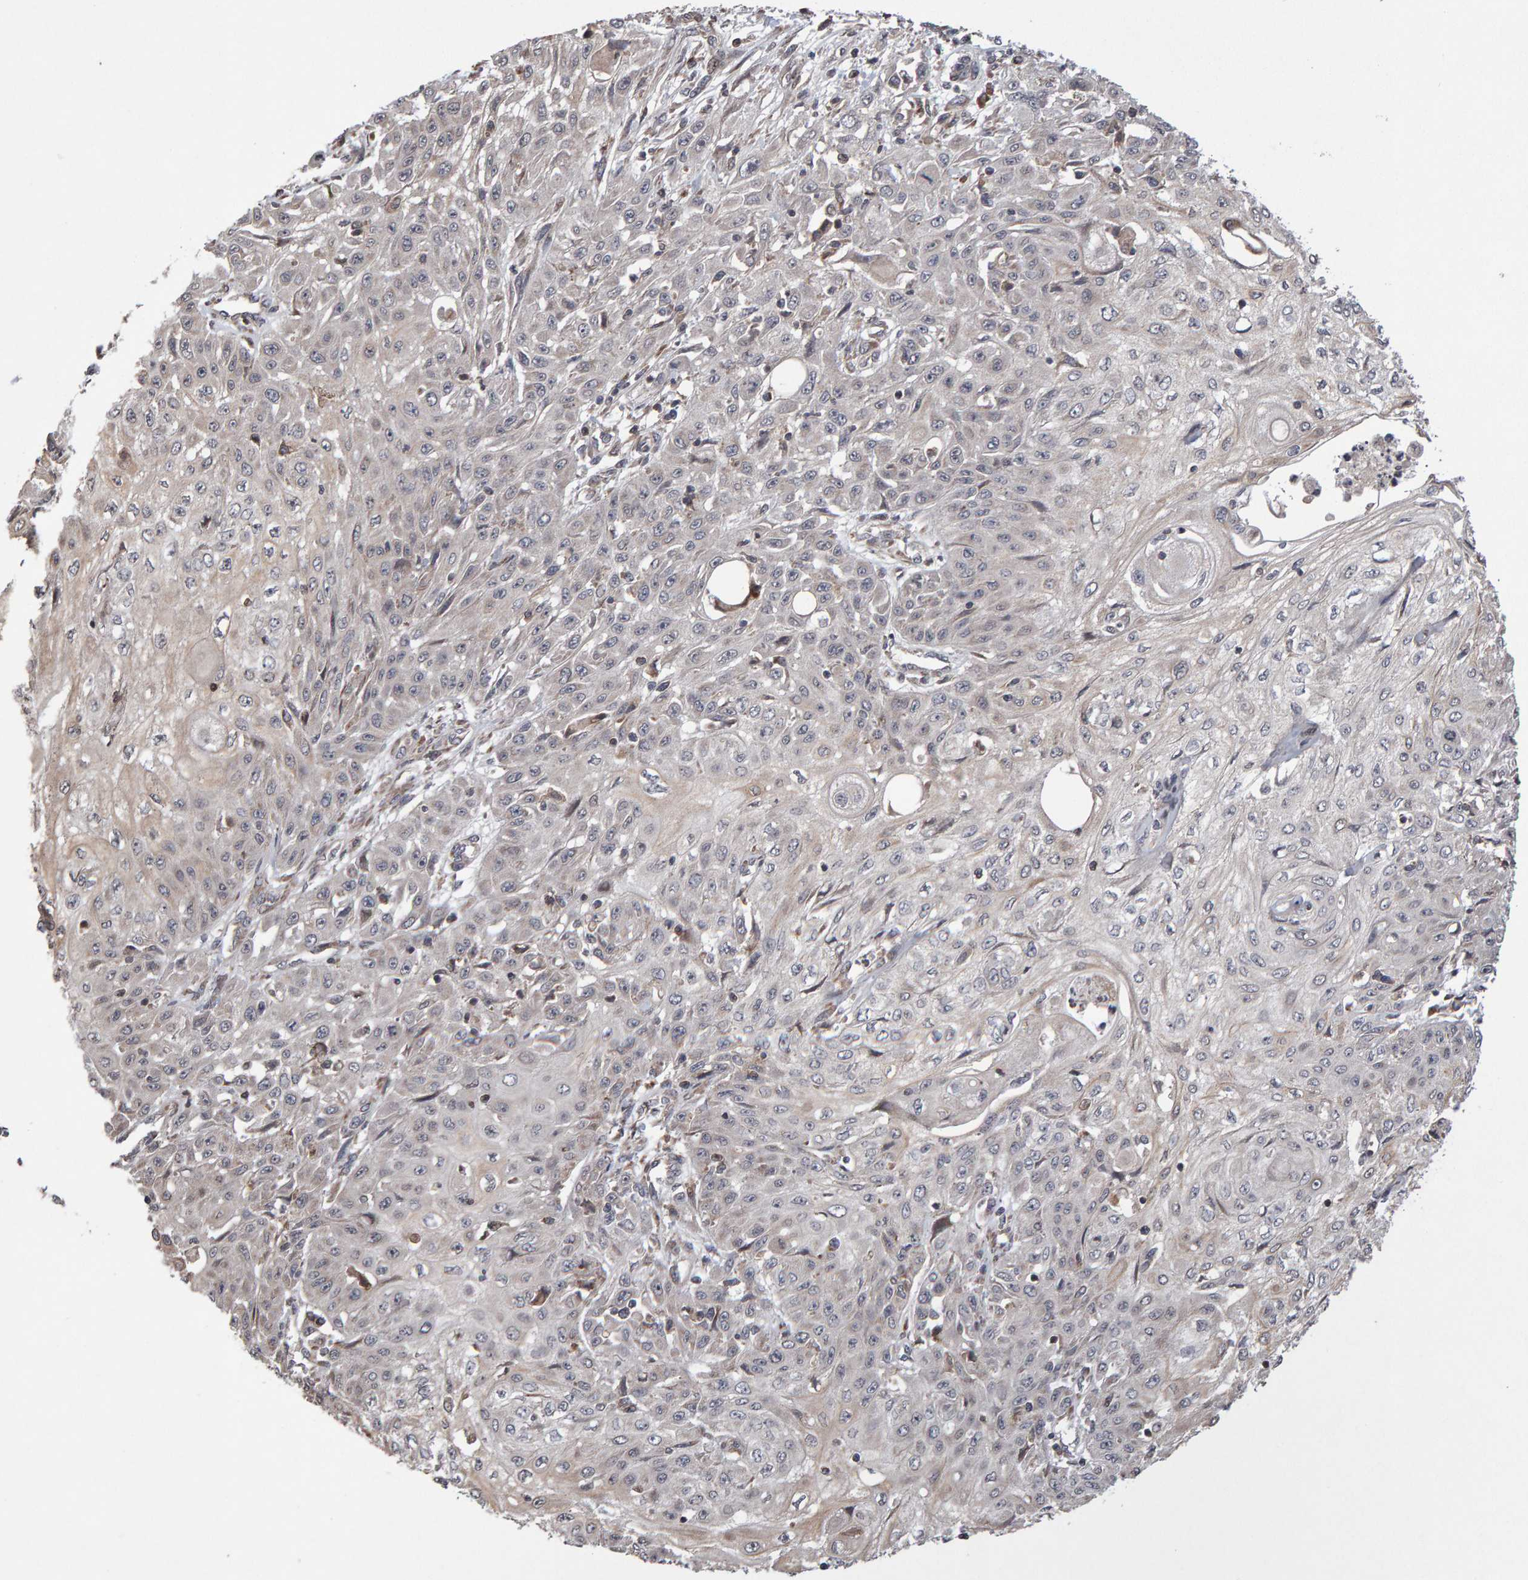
{"staining": {"intensity": "negative", "quantity": "none", "location": "none"}, "tissue": "skin cancer", "cell_type": "Tumor cells", "image_type": "cancer", "snomed": [{"axis": "morphology", "description": "Squamous cell carcinoma, NOS"}, {"axis": "morphology", "description": "Squamous cell carcinoma, metastatic, NOS"}, {"axis": "topography", "description": "Skin"}, {"axis": "topography", "description": "Lymph node"}], "caption": "The image exhibits no significant expression in tumor cells of skin cancer. Brightfield microscopy of immunohistochemistry stained with DAB (brown) and hematoxylin (blue), captured at high magnification.", "gene": "PECR", "patient": {"sex": "male", "age": 75}}